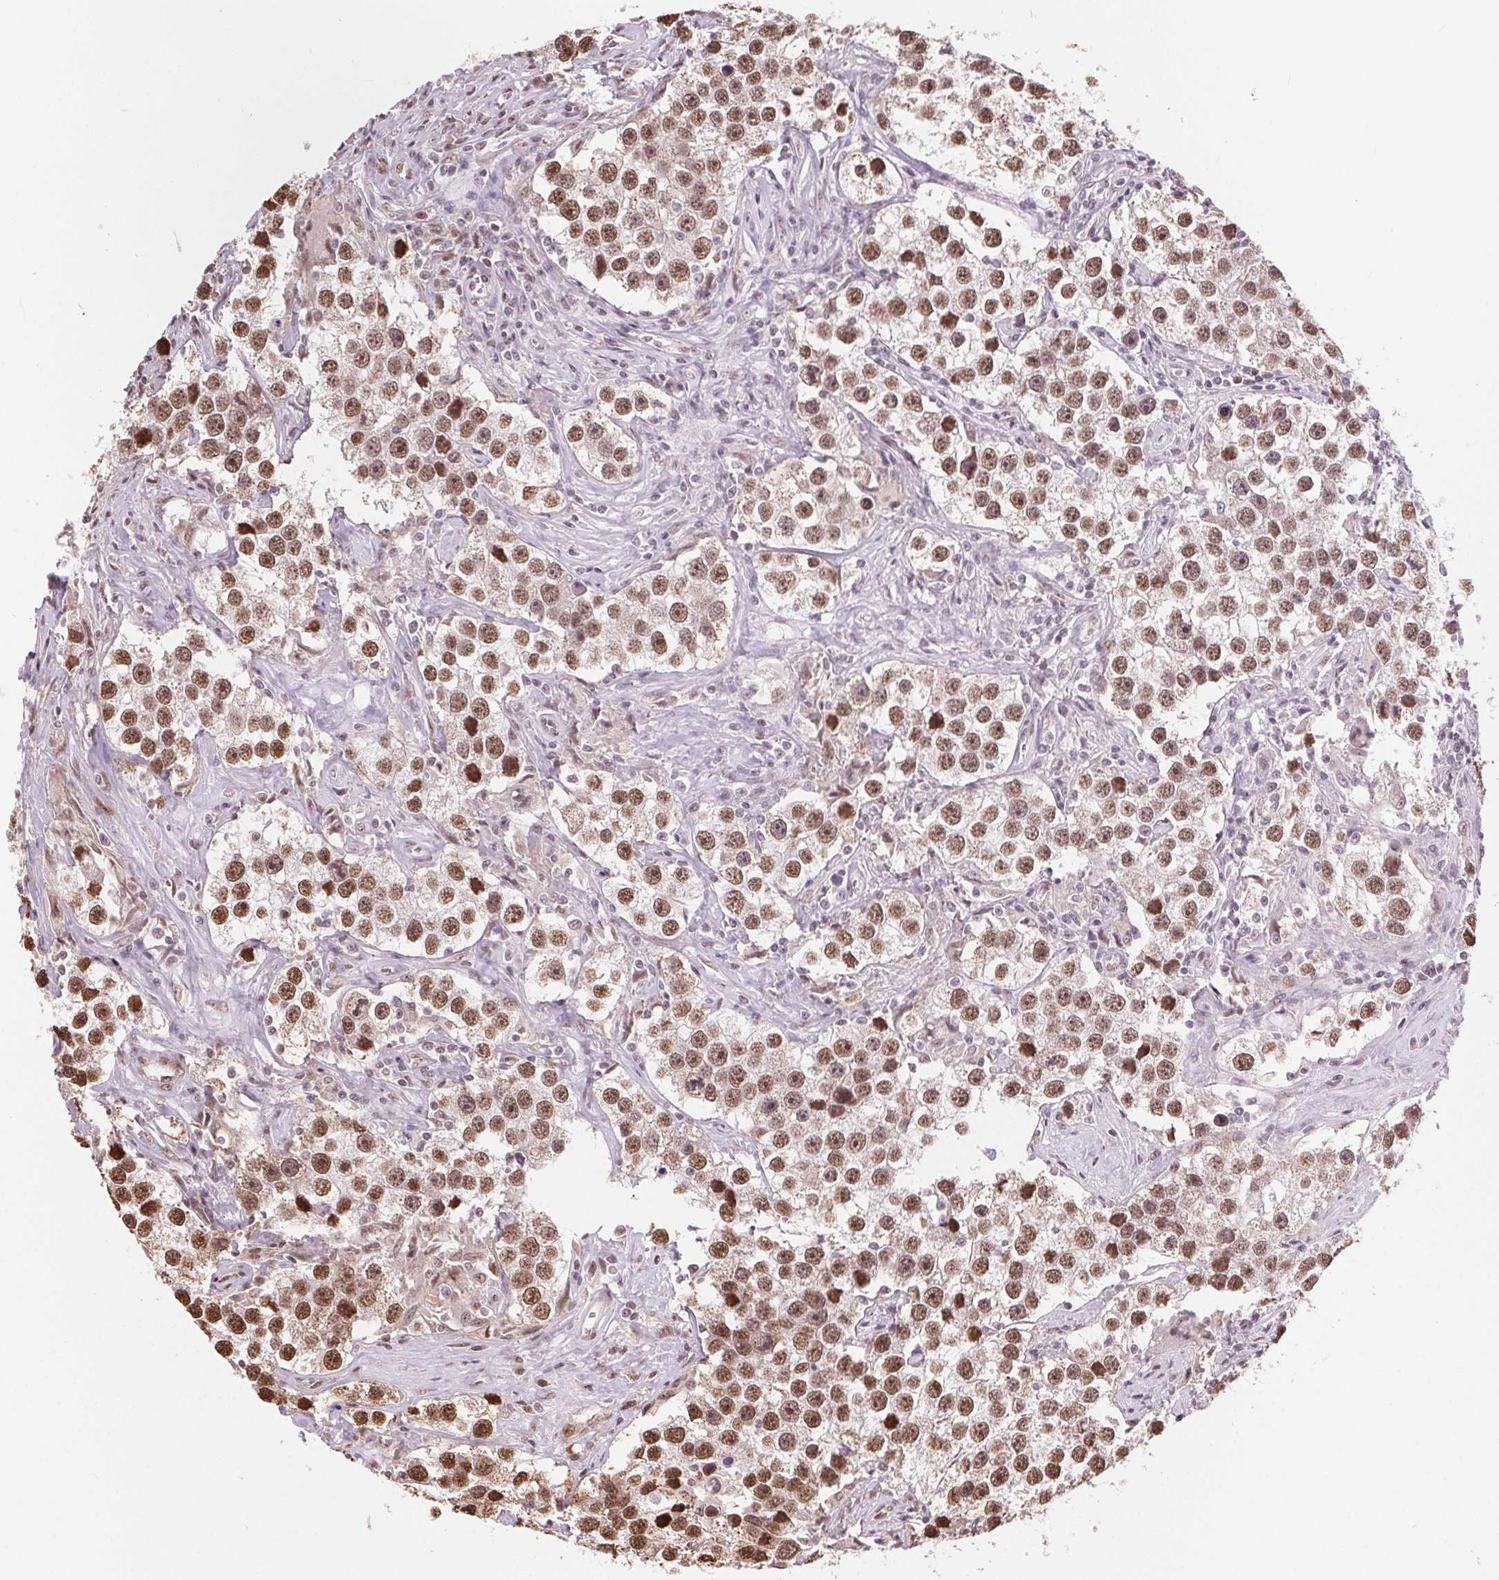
{"staining": {"intensity": "moderate", "quantity": ">75%", "location": "nuclear"}, "tissue": "testis cancer", "cell_type": "Tumor cells", "image_type": "cancer", "snomed": [{"axis": "morphology", "description": "Seminoma, NOS"}, {"axis": "topography", "description": "Testis"}], "caption": "The photomicrograph displays a brown stain indicating the presence of a protein in the nuclear of tumor cells in testis cancer (seminoma).", "gene": "RAD23A", "patient": {"sex": "male", "age": 49}}